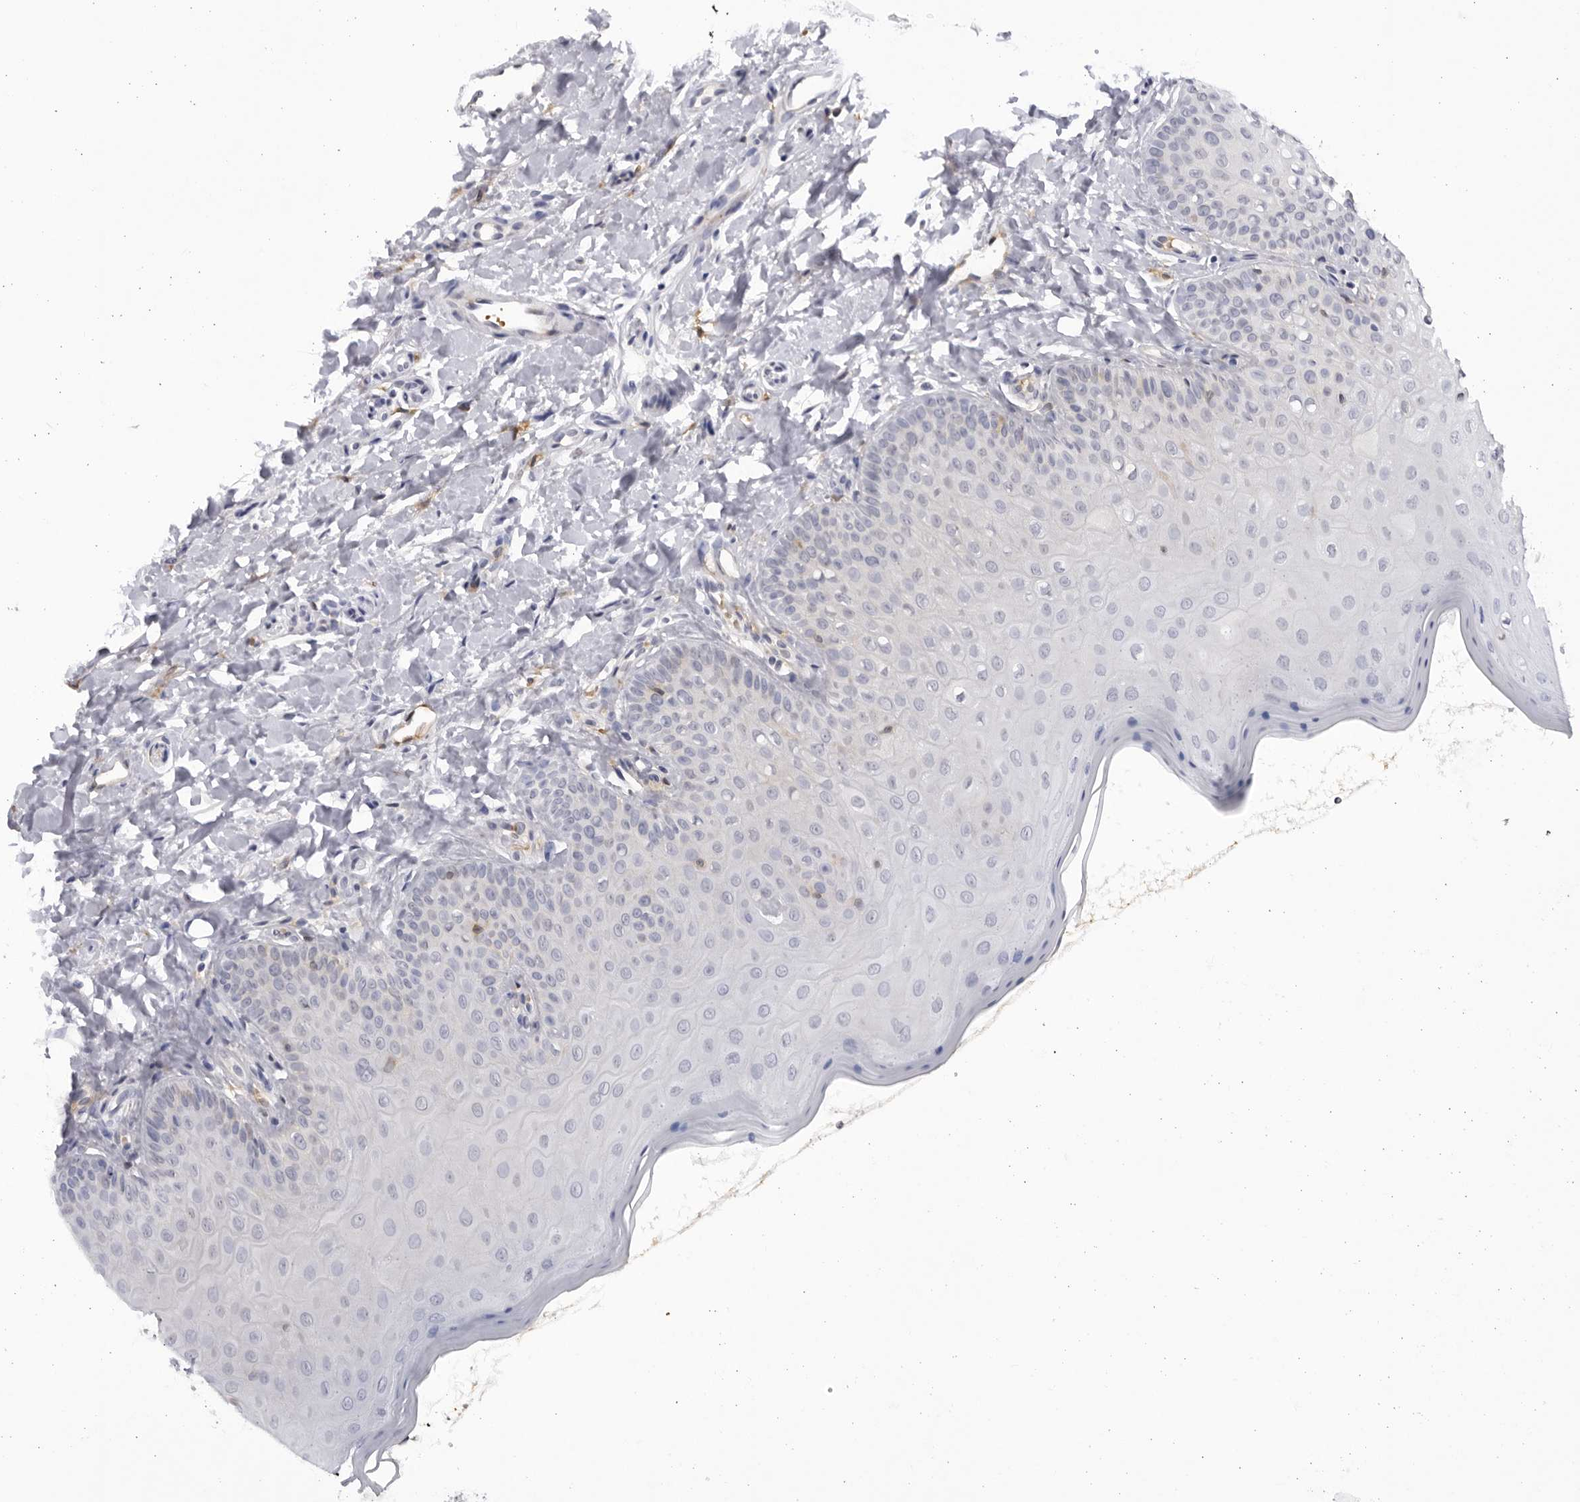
{"staining": {"intensity": "negative", "quantity": "none", "location": "none"}, "tissue": "oral mucosa", "cell_type": "Squamous epithelial cells", "image_type": "normal", "snomed": [{"axis": "morphology", "description": "Normal tissue, NOS"}, {"axis": "topography", "description": "Oral tissue"}], "caption": "Protein analysis of unremarkable oral mucosa displays no significant staining in squamous epithelial cells. (DAB IHC with hematoxylin counter stain).", "gene": "BMP2K", "patient": {"sex": "female", "age": 31}}